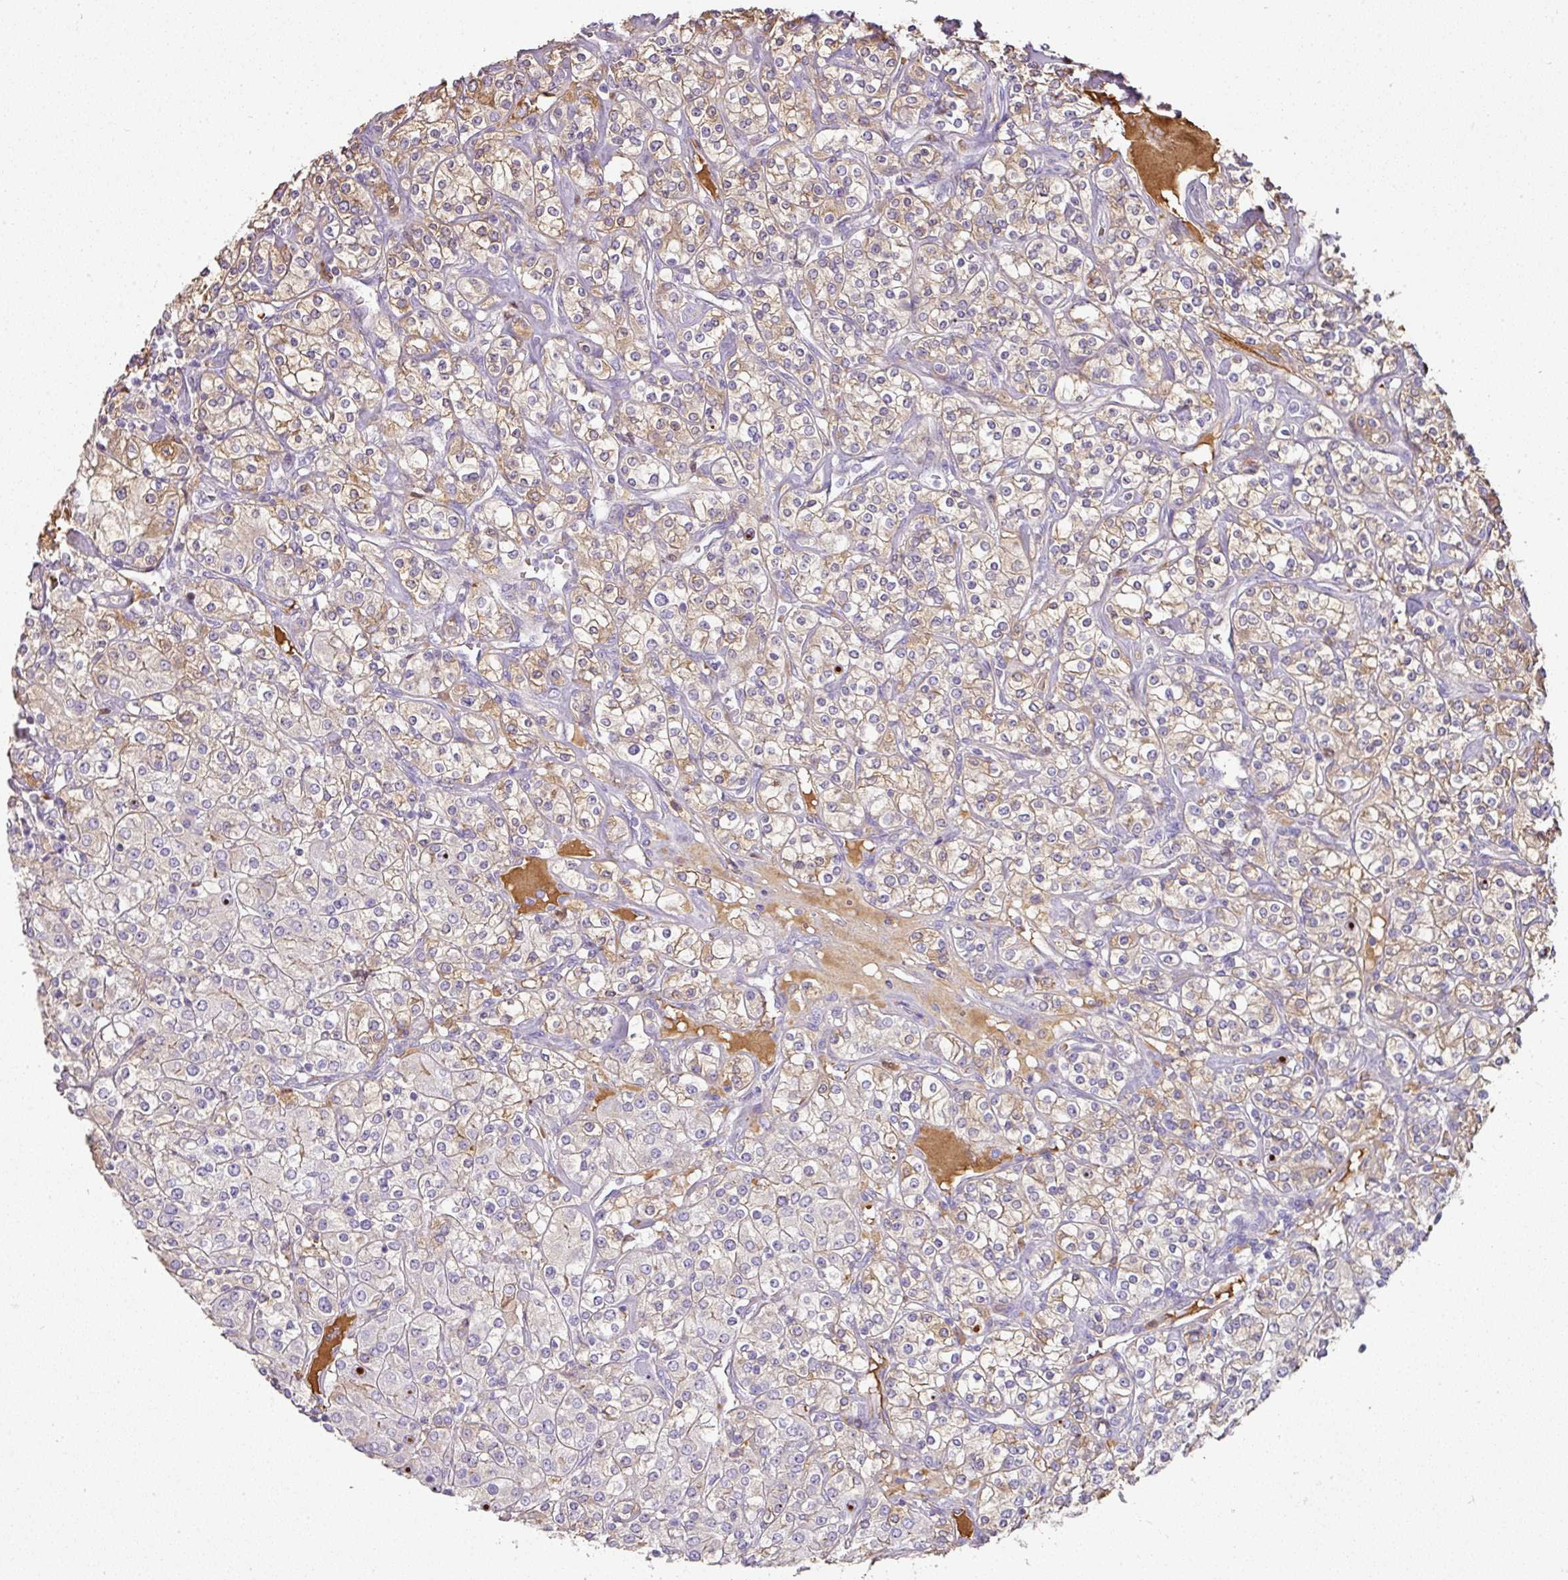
{"staining": {"intensity": "weak", "quantity": "25%-75%", "location": "cytoplasmic/membranous"}, "tissue": "renal cancer", "cell_type": "Tumor cells", "image_type": "cancer", "snomed": [{"axis": "morphology", "description": "Adenocarcinoma, NOS"}, {"axis": "topography", "description": "Kidney"}], "caption": "A brown stain labels weak cytoplasmic/membranous positivity of a protein in human renal cancer (adenocarcinoma) tumor cells.", "gene": "CCZ1", "patient": {"sex": "male", "age": 77}}